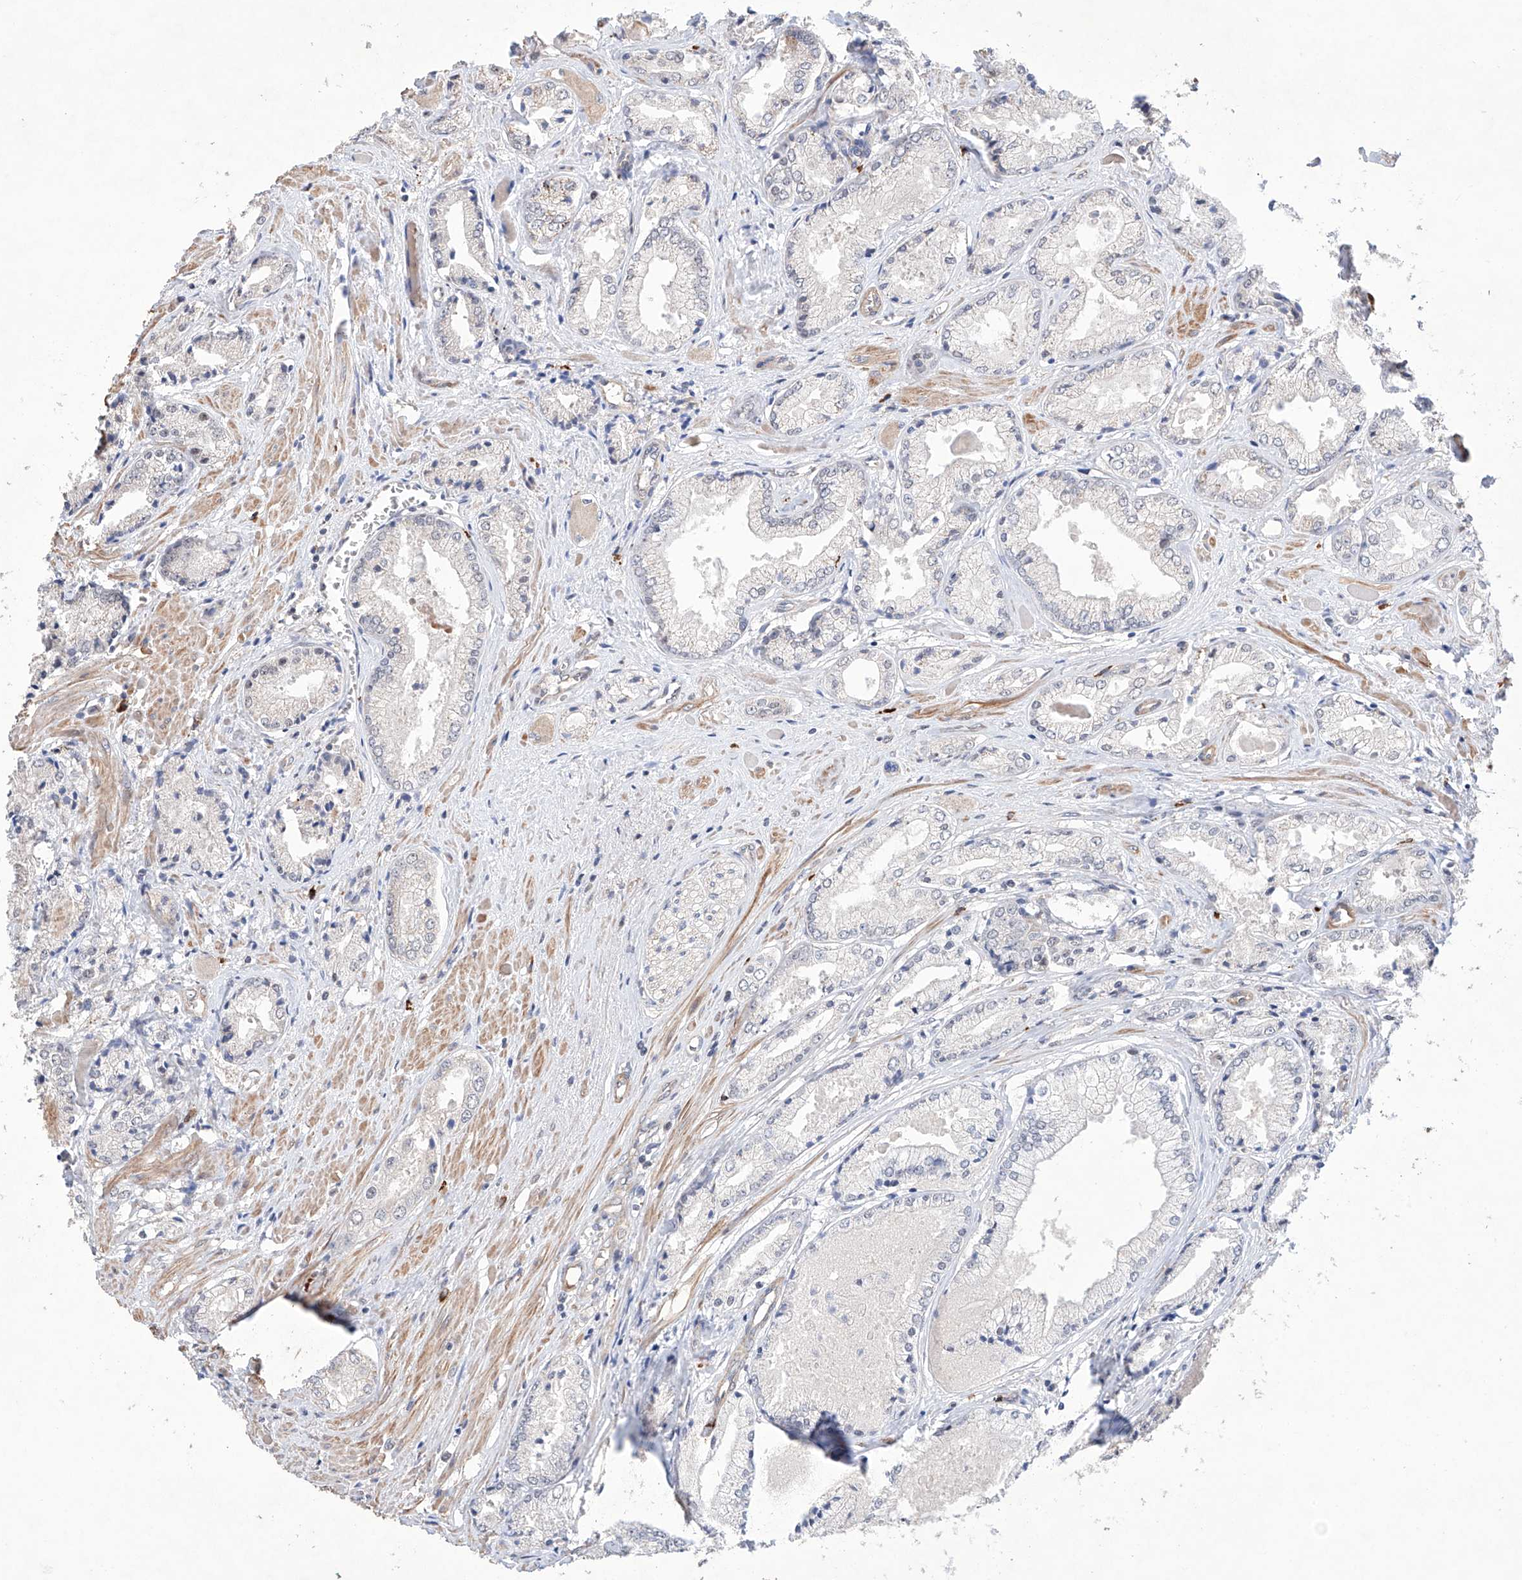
{"staining": {"intensity": "negative", "quantity": "none", "location": "none"}, "tissue": "prostate cancer", "cell_type": "Tumor cells", "image_type": "cancer", "snomed": [{"axis": "morphology", "description": "Adenocarcinoma, Low grade"}, {"axis": "topography", "description": "Prostate"}], "caption": "Tumor cells are negative for protein expression in human prostate cancer (adenocarcinoma (low-grade)).", "gene": "AFG1L", "patient": {"sex": "male", "age": 60}}